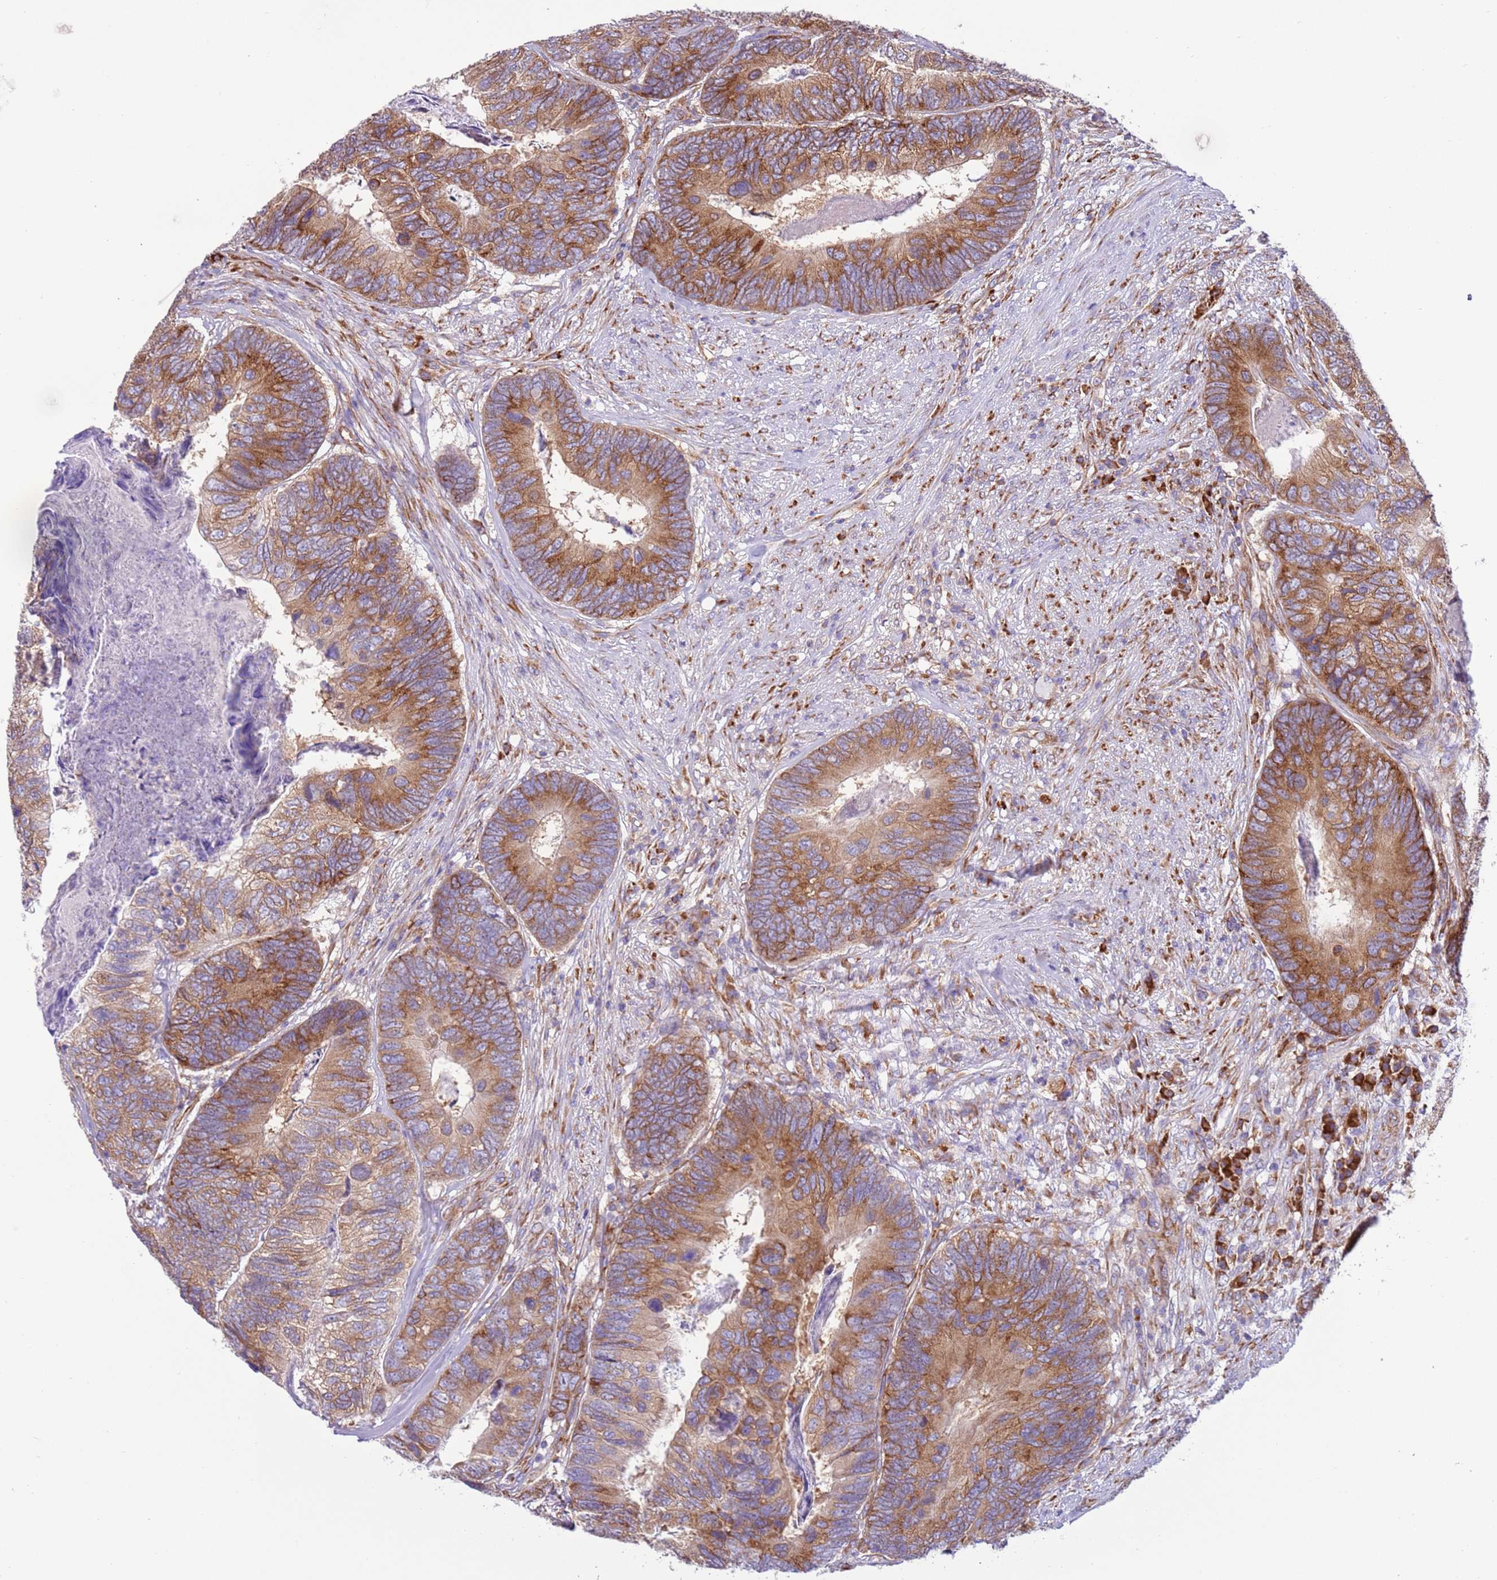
{"staining": {"intensity": "moderate", "quantity": ">75%", "location": "cytoplasmic/membranous"}, "tissue": "colorectal cancer", "cell_type": "Tumor cells", "image_type": "cancer", "snomed": [{"axis": "morphology", "description": "Adenocarcinoma, NOS"}, {"axis": "topography", "description": "Colon"}], "caption": "Tumor cells show medium levels of moderate cytoplasmic/membranous expression in about >75% of cells in colorectal cancer.", "gene": "VARS1", "patient": {"sex": "female", "age": 67}}